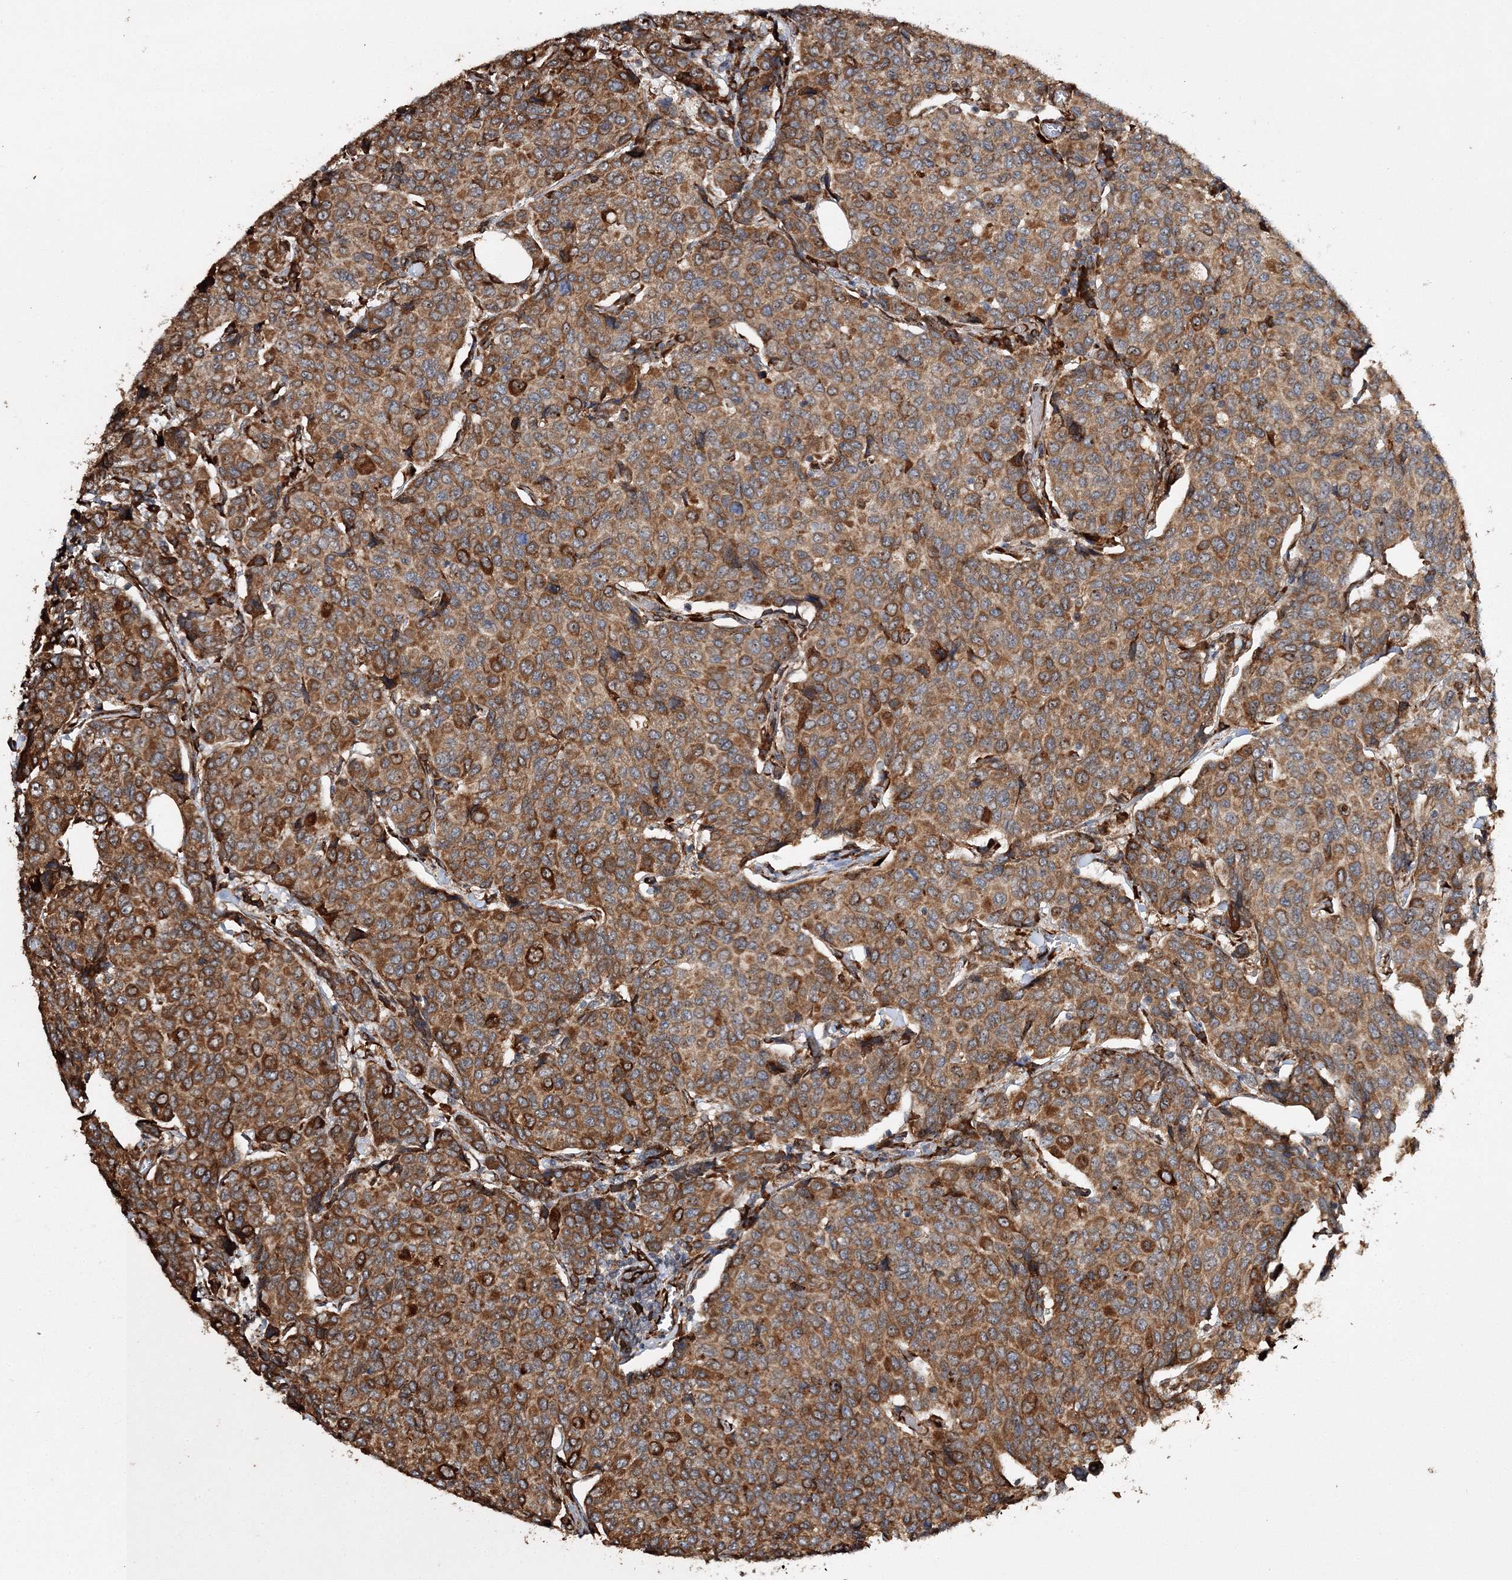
{"staining": {"intensity": "strong", "quantity": ">75%", "location": "cytoplasmic/membranous"}, "tissue": "breast cancer", "cell_type": "Tumor cells", "image_type": "cancer", "snomed": [{"axis": "morphology", "description": "Duct carcinoma"}, {"axis": "topography", "description": "Breast"}], "caption": "Breast cancer (intraductal carcinoma) was stained to show a protein in brown. There is high levels of strong cytoplasmic/membranous positivity in approximately >75% of tumor cells.", "gene": "SCRN3", "patient": {"sex": "female", "age": 55}}